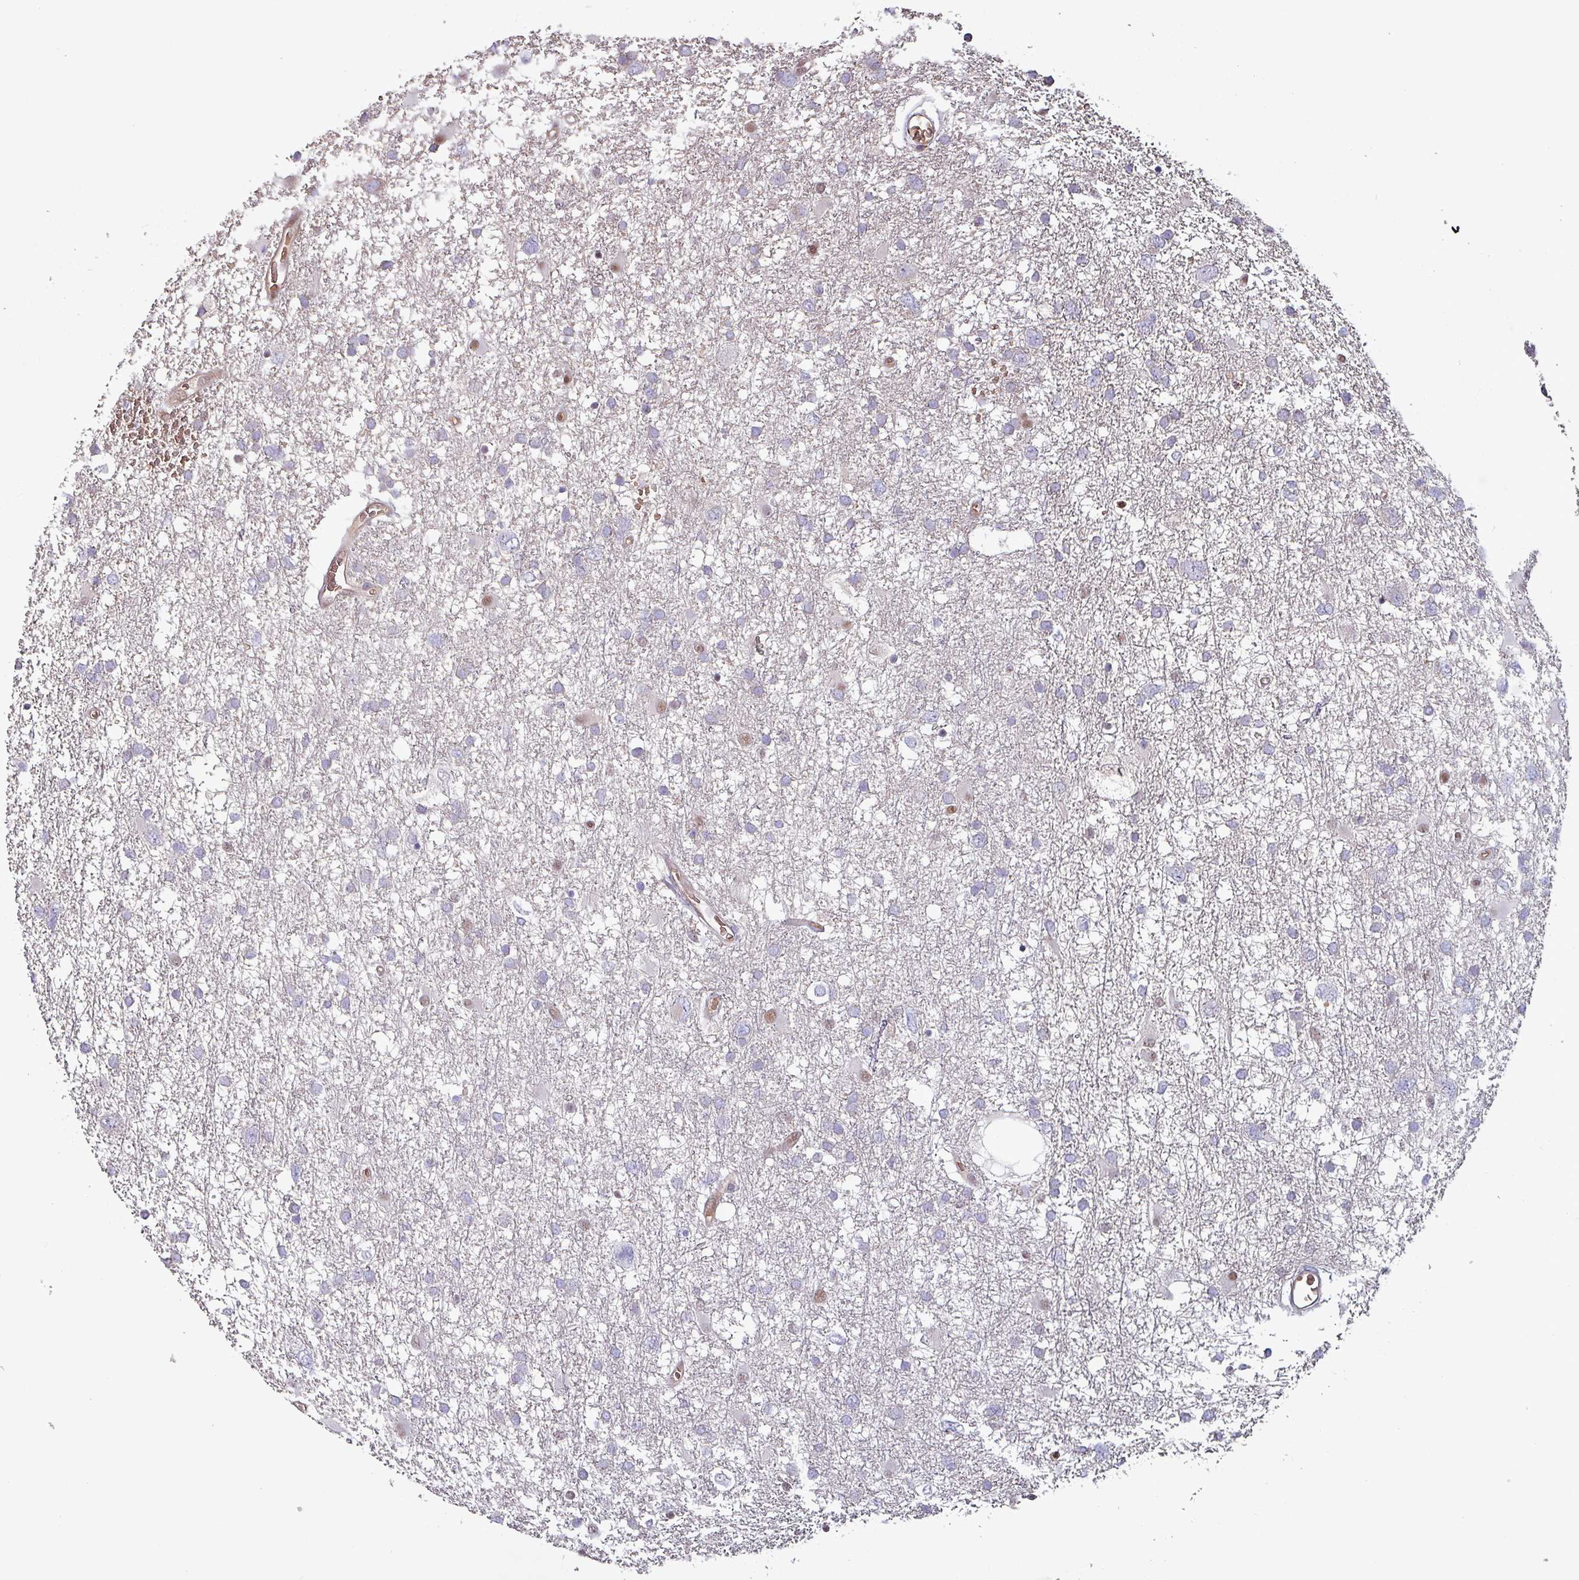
{"staining": {"intensity": "negative", "quantity": "none", "location": "none"}, "tissue": "glioma", "cell_type": "Tumor cells", "image_type": "cancer", "snomed": [{"axis": "morphology", "description": "Glioma, malignant, High grade"}, {"axis": "topography", "description": "Brain"}], "caption": "There is no significant expression in tumor cells of malignant glioma (high-grade). The staining was performed using DAB to visualize the protein expression in brown, while the nuclei were stained in blue with hematoxylin (Magnification: 20x).", "gene": "PSMB8", "patient": {"sex": "male", "age": 61}}